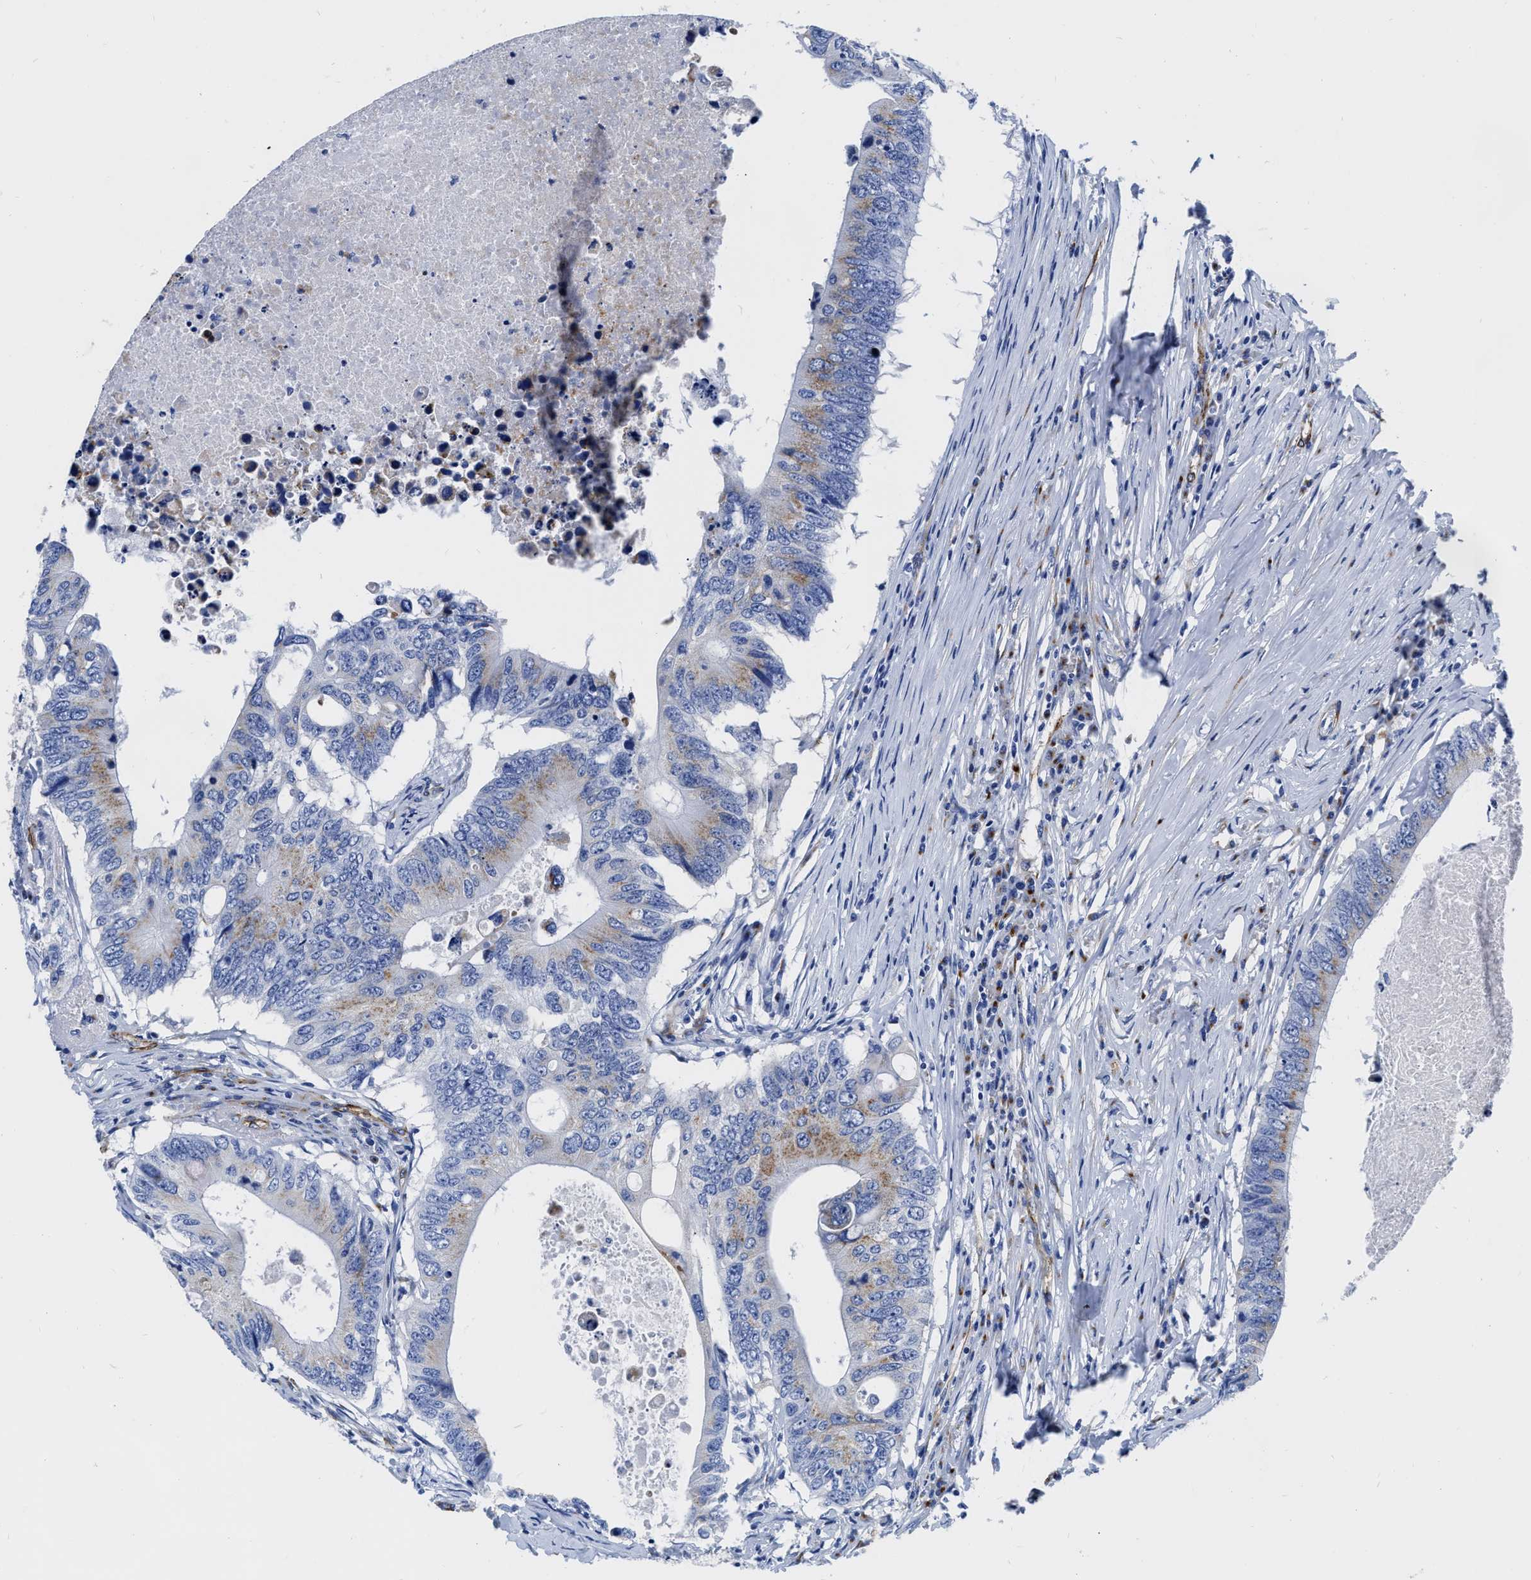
{"staining": {"intensity": "moderate", "quantity": "<25%", "location": "cytoplasmic/membranous"}, "tissue": "colorectal cancer", "cell_type": "Tumor cells", "image_type": "cancer", "snomed": [{"axis": "morphology", "description": "Adenocarcinoma, NOS"}, {"axis": "topography", "description": "Colon"}], "caption": "Colorectal cancer stained for a protein (brown) shows moderate cytoplasmic/membranous positive positivity in about <25% of tumor cells.", "gene": "TVP23B", "patient": {"sex": "male", "age": 71}}